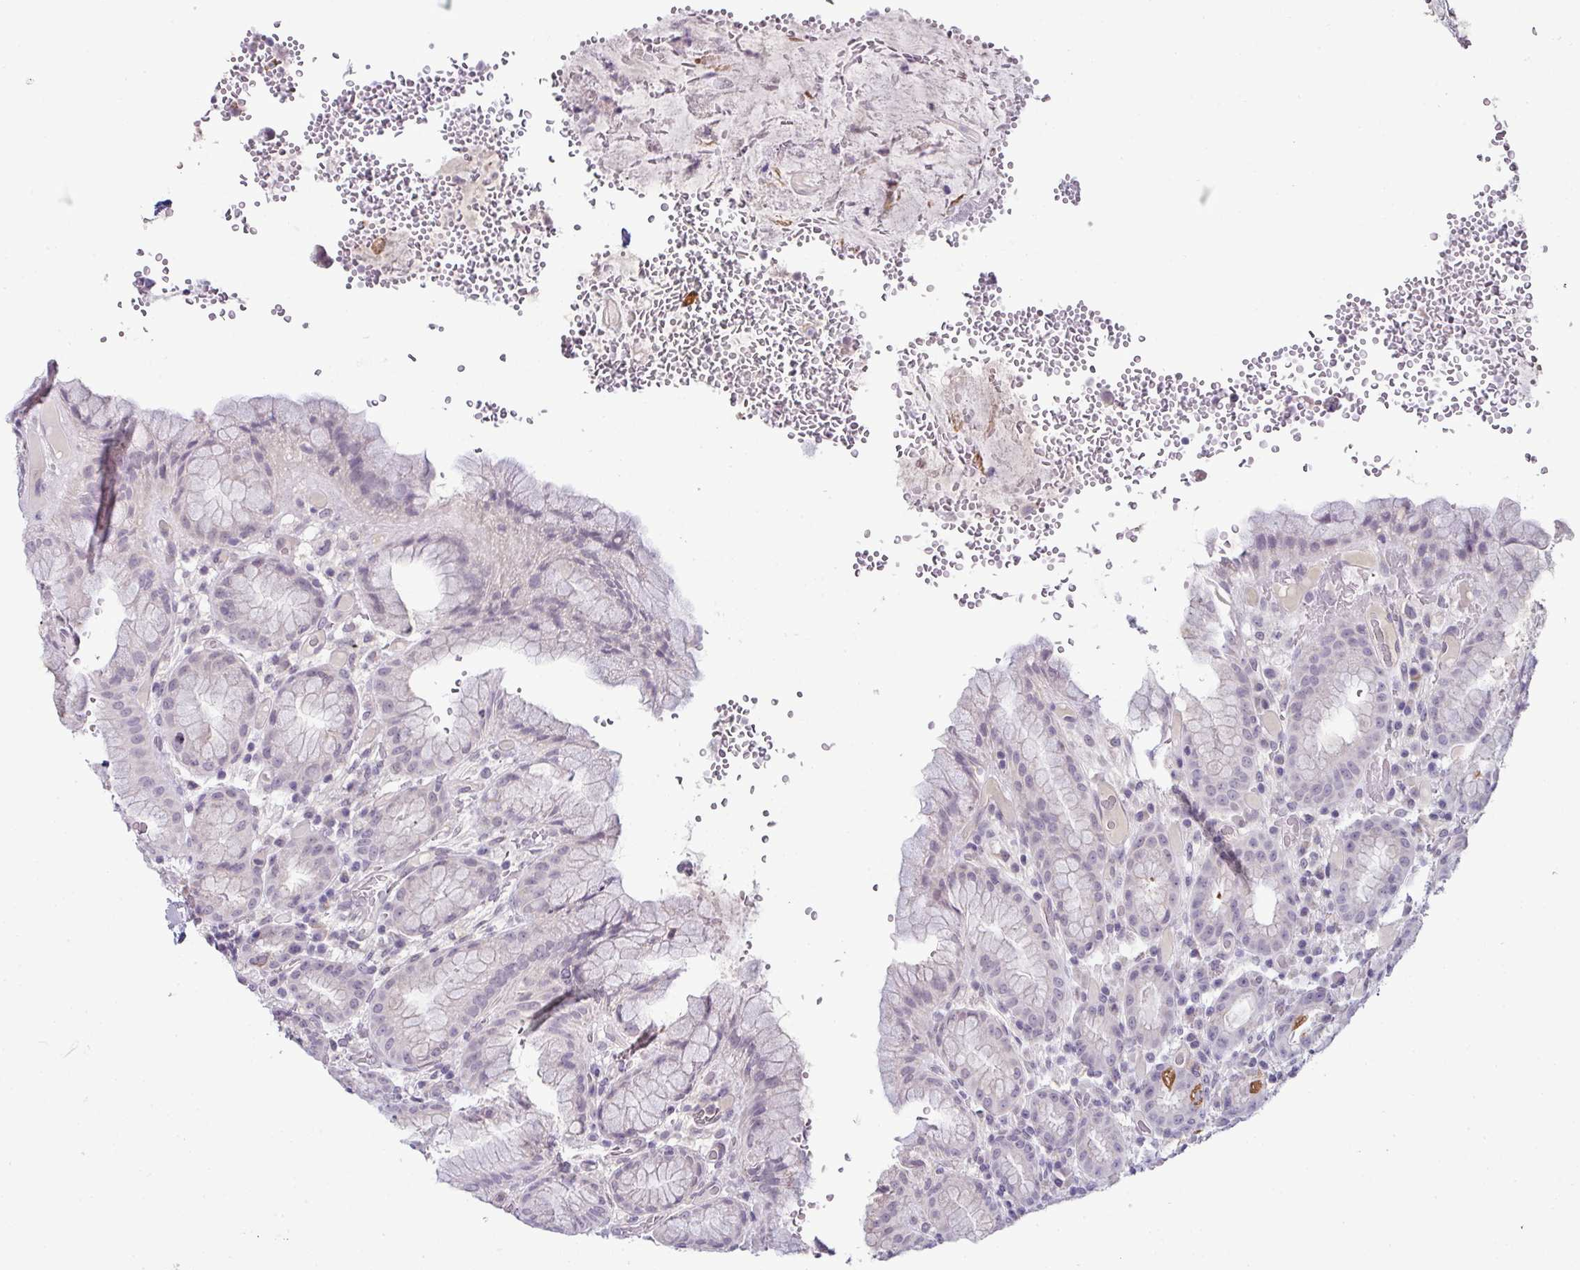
{"staining": {"intensity": "moderate", "quantity": "25%-75%", "location": "cytoplasmic/membranous"}, "tissue": "stomach", "cell_type": "Glandular cells", "image_type": "normal", "snomed": [{"axis": "morphology", "description": "Normal tissue, NOS"}, {"axis": "topography", "description": "Stomach, upper"}], "caption": "Stomach stained with IHC reveals moderate cytoplasmic/membranous positivity in approximately 25%-75% of glandular cells. (DAB (3,3'-diaminobenzidine) = brown stain, brightfield microscopy at high magnification).", "gene": "HBEGF", "patient": {"sex": "male", "age": 52}}